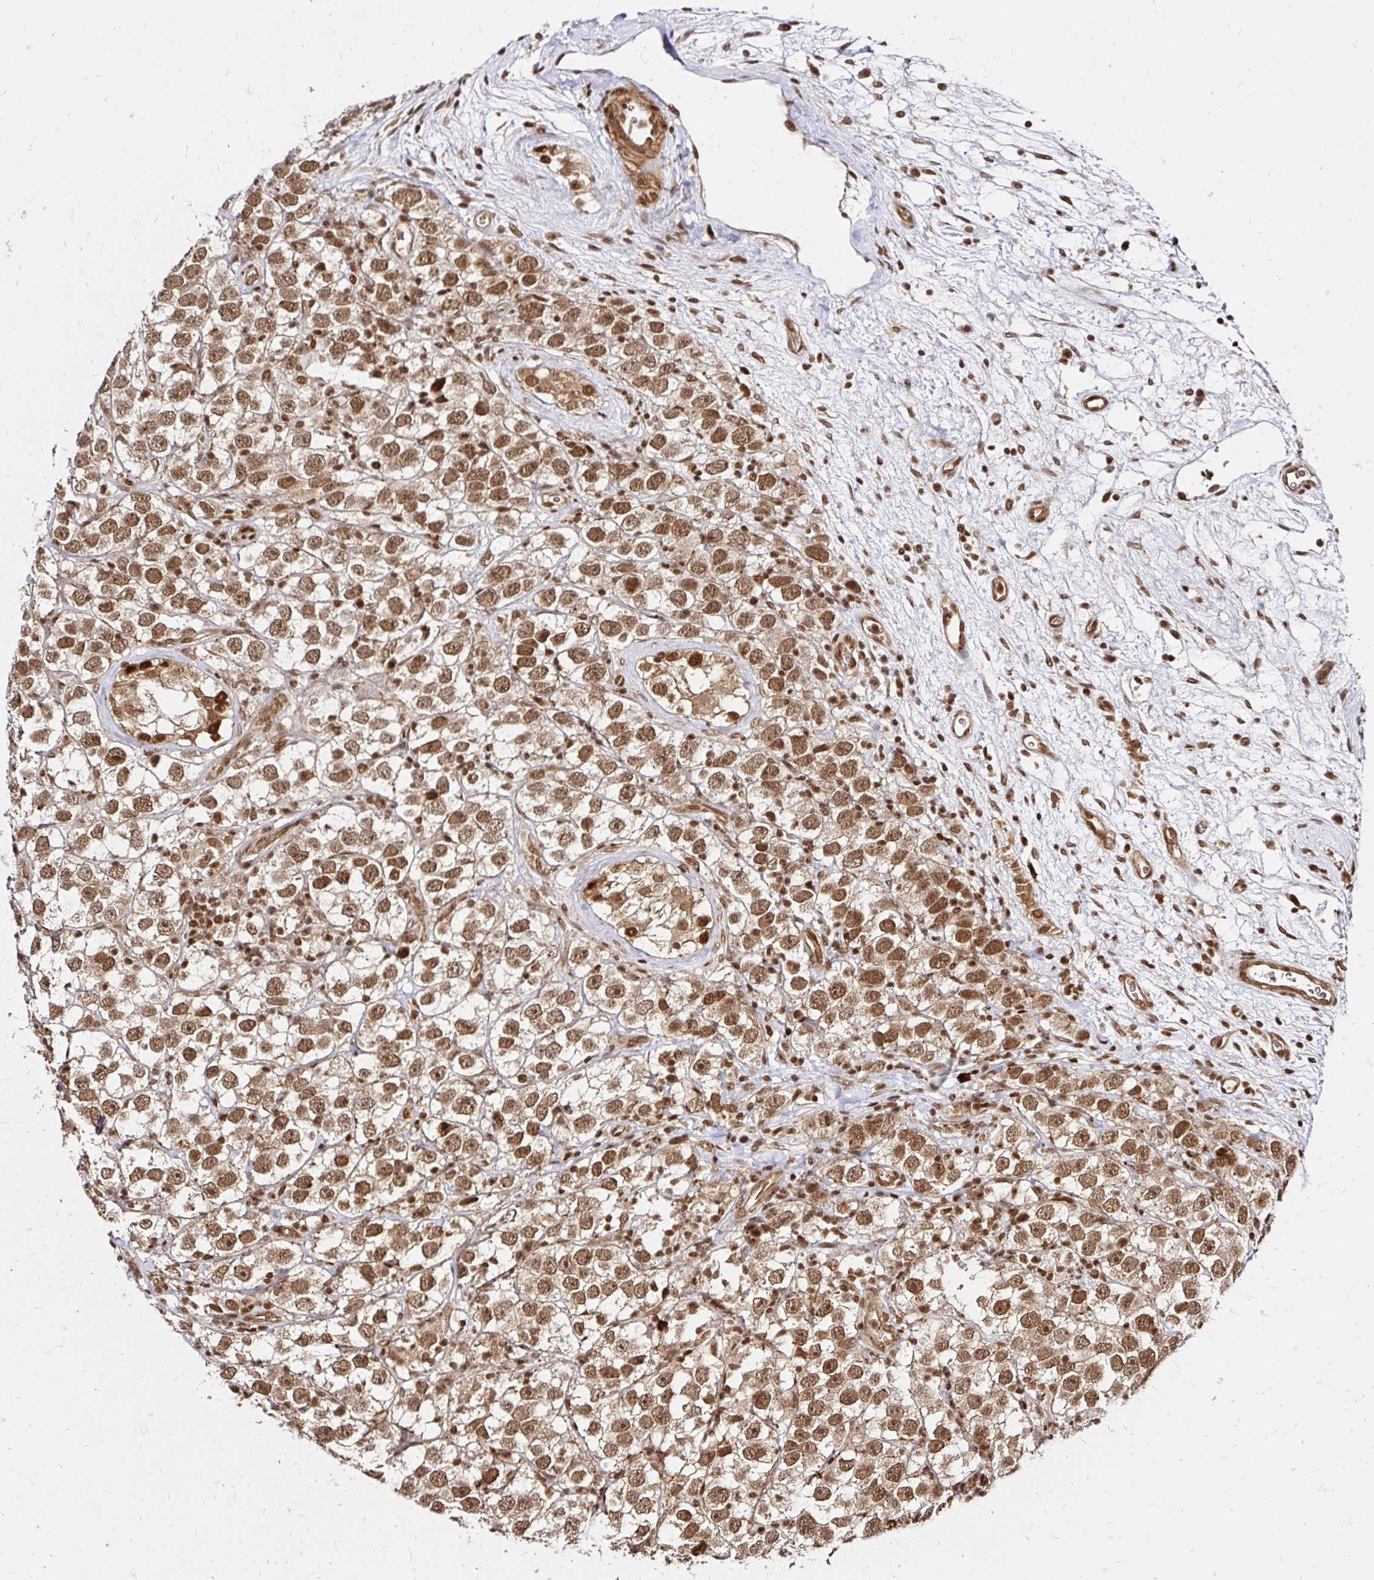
{"staining": {"intensity": "moderate", "quantity": ">75%", "location": "nuclear"}, "tissue": "testis cancer", "cell_type": "Tumor cells", "image_type": "cancer", "snomed": [{"axis": "morphology", "description": "Seminoma, NOS"}, {"axis": "topography", "description": "Testis"}], "caption": "Immunohistochemistry (IHC) of testis cancer (seminoma) exhibits medium levels of moderate nuclear staining in about >75% of tumor cells.", "gene": "GLYR1", "patient": {"sex": "male", "age": 26}}